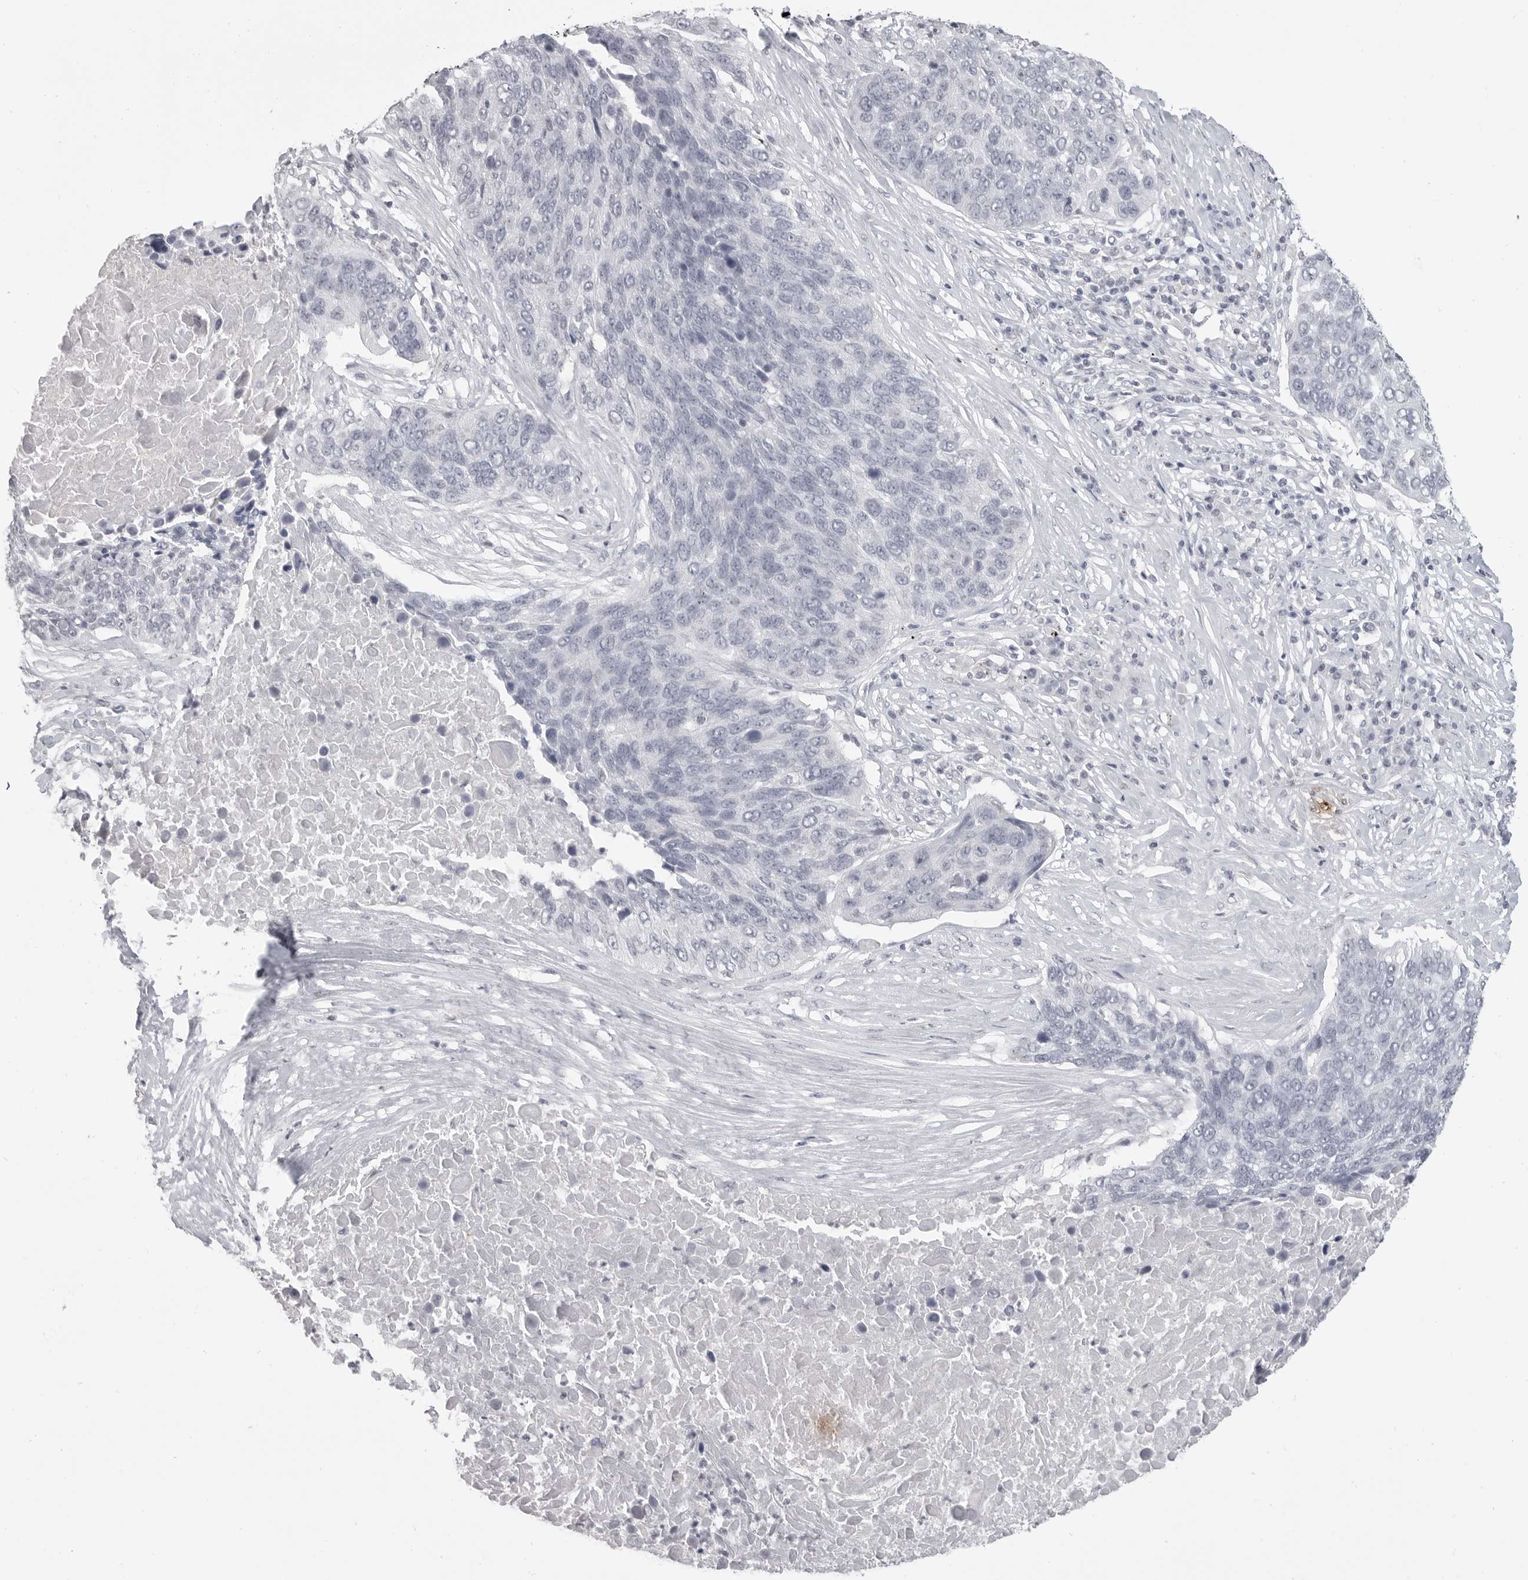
{"staining": {"intensity": "negative", "quantity": "none", "location": "none"}, "tissue": "lung cancer", "cell_type": "Tumor cells", "image_type": "cancer", "snomed": [{"axis": "morphology", "description": "Squamous cell carcinoma, NOS"}, {"axis": "topography", "description": "Lung"}], "caption": "This is a histopathology image of immunohistochemistry staining of lung squamous cell carcinoma, which shows no expression in tumor cells. Brightfield microscopy of immunohistochemistry stained with DAB (3,3'-diaminobenzidine) (brown) and hematoxylin (blue), captured at high magnification.", "gene": "PRSS1", "patient": {"sex": "male", "age": 66}}